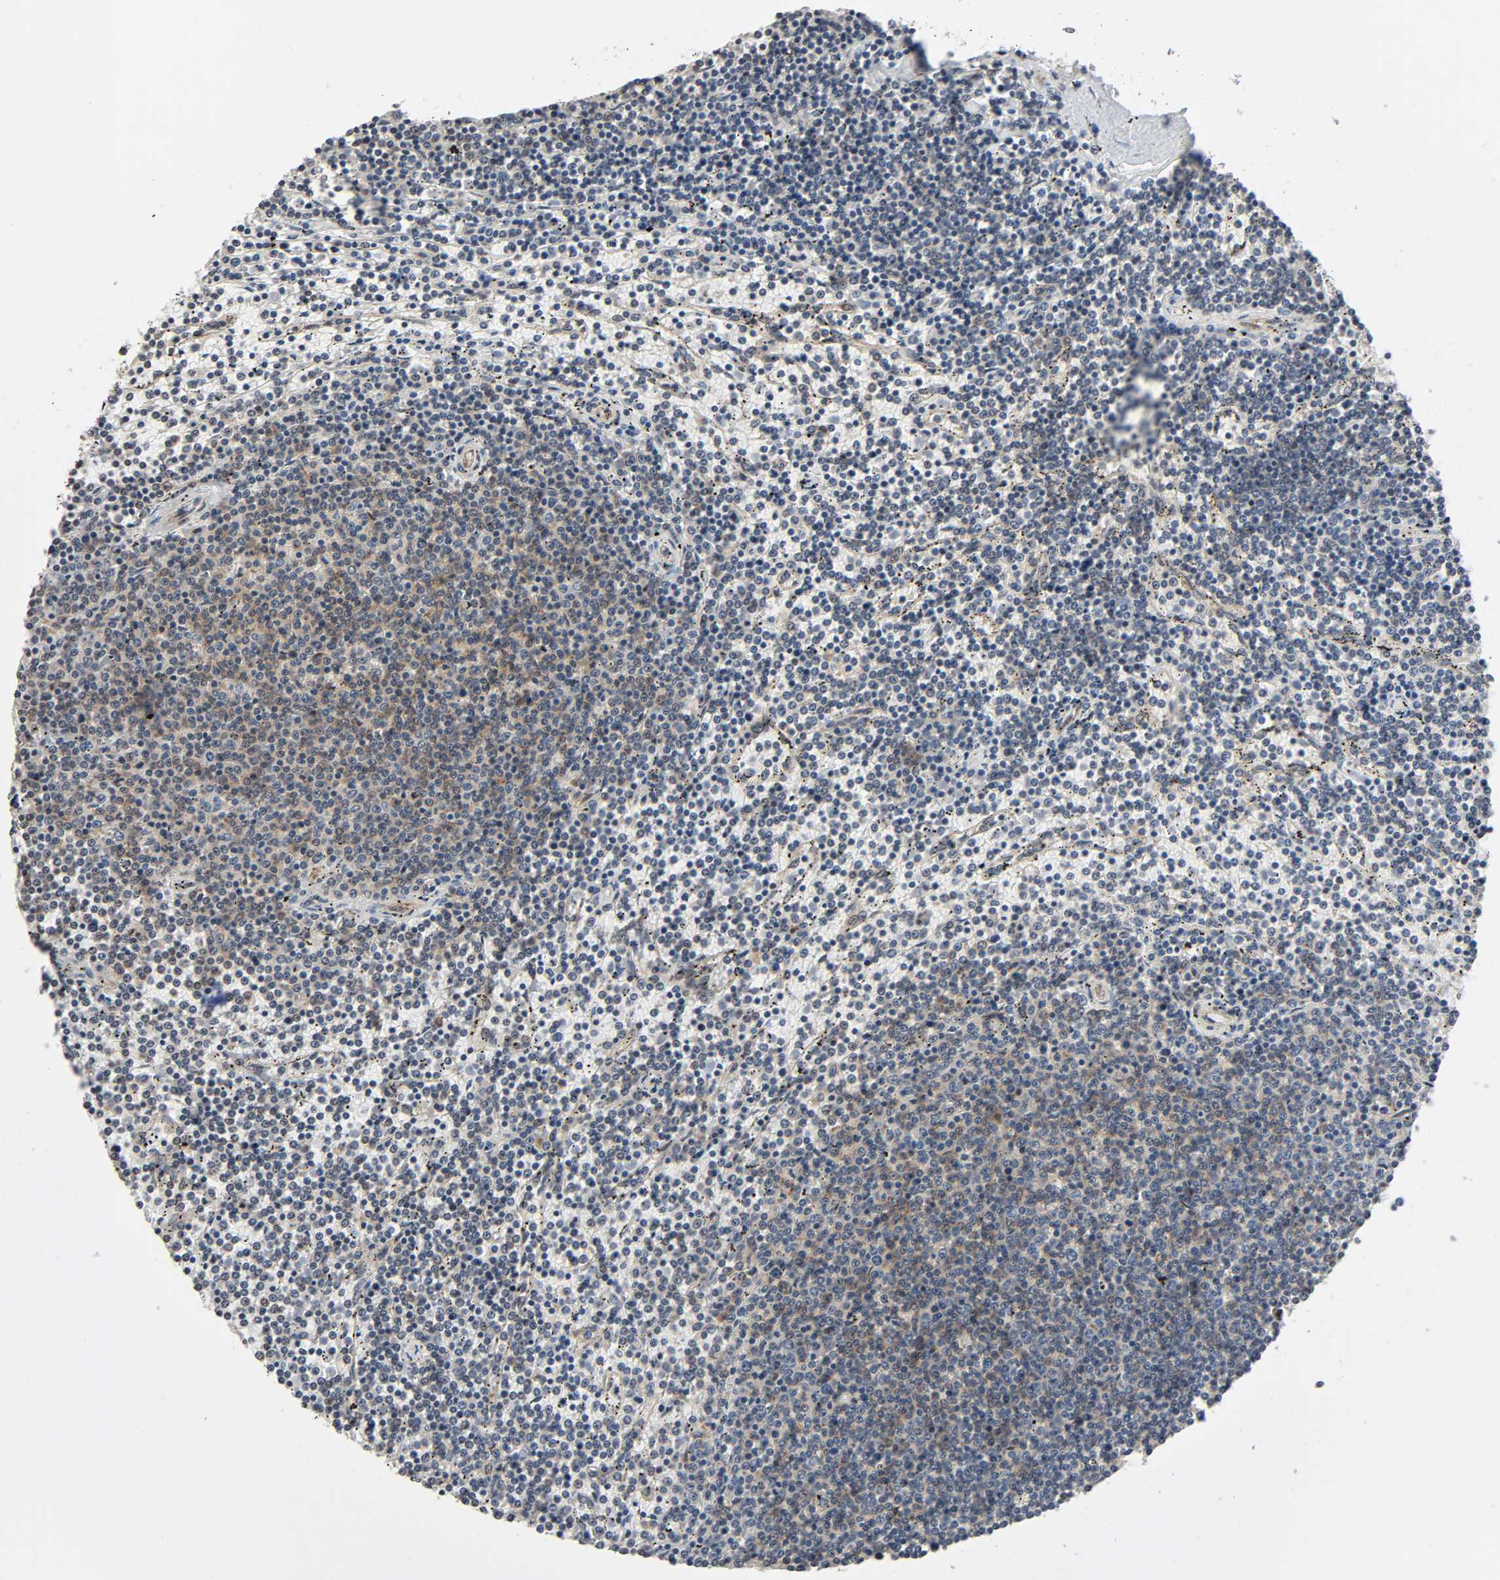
{"staining": {"intensity": "moderate", "quantity": "25%-75%", "location": "cytoplasmic/membranous"}, "tissue": "lymphoma", "cell_type": "Tumor cells", "image_type": "cancer", "snomed": [{"axis": "morphology", "description": "Malignant lymphoma, non-Hodgkin's type, Low grade"}, {"axis": "topography", "description": "Spleen"}], "caption": "Brown immunohistochemical staining in low-grade malignant lymphoma, non-Hodgkin's type exhibits moderate cytoplasmic/membranous expression in about 25%-75% of tumor cells.", "gene": "PTK2", "patient": {"sex": "female", "age": 50}}